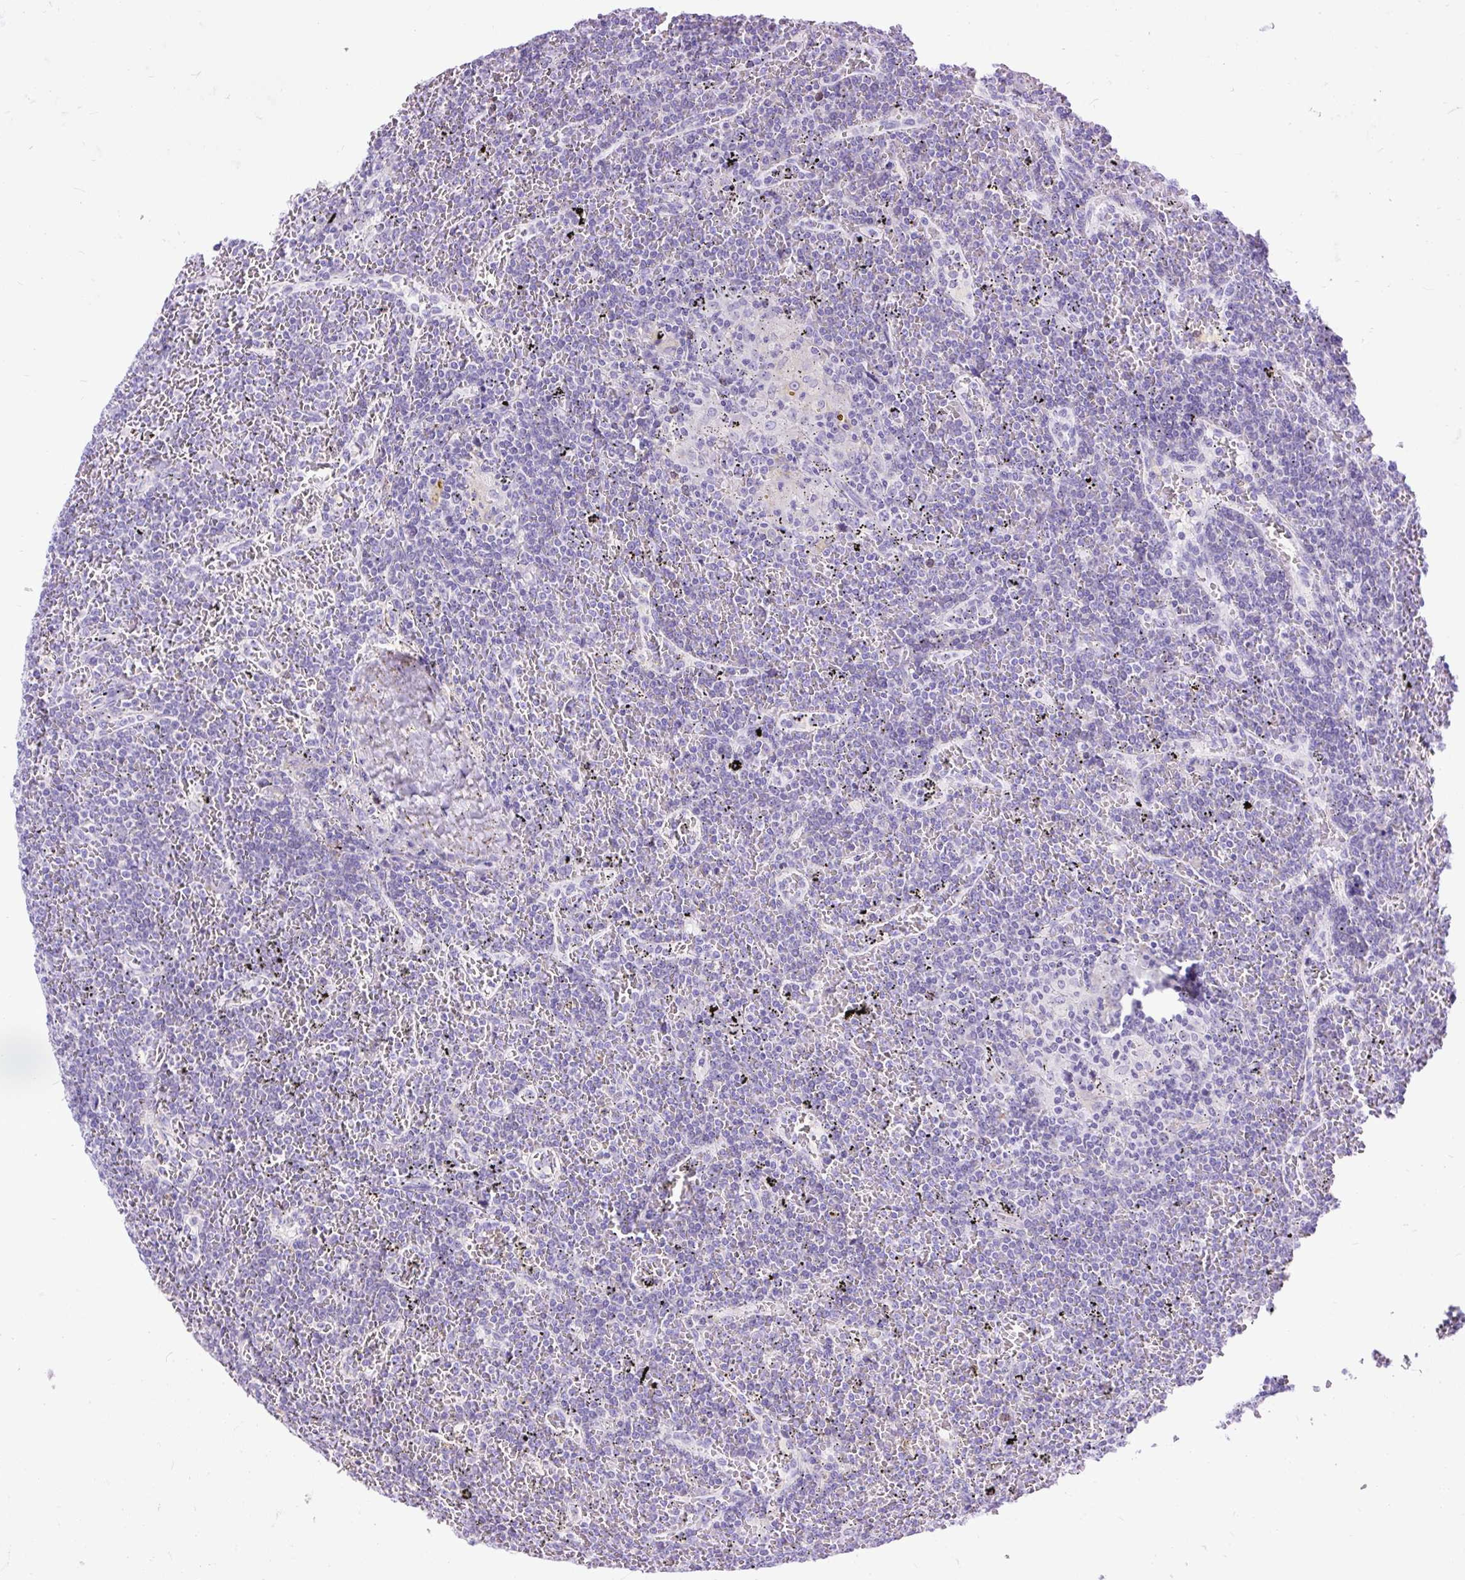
{"staining": {"intensity": "negative", "quantity": "none", "location": "none"}, "tissue": "lymphoma", "cell_type": "Tumor cells", "image_type": "cancer", "snomed": [{"axis": "morphology", "description": "Malignant lymphoma, non-Hodgkin's type, Low grade"}, {"axis": "topography", "description": "Spleen"}], "caption": "This is an IHC photomicrograph of low-grade malignant lymphoma, non-Hodgkin's type. There is no positivity in tumor cells.", "gene": "ZNF256", "patient": {"sex": "female", "age": 19}}